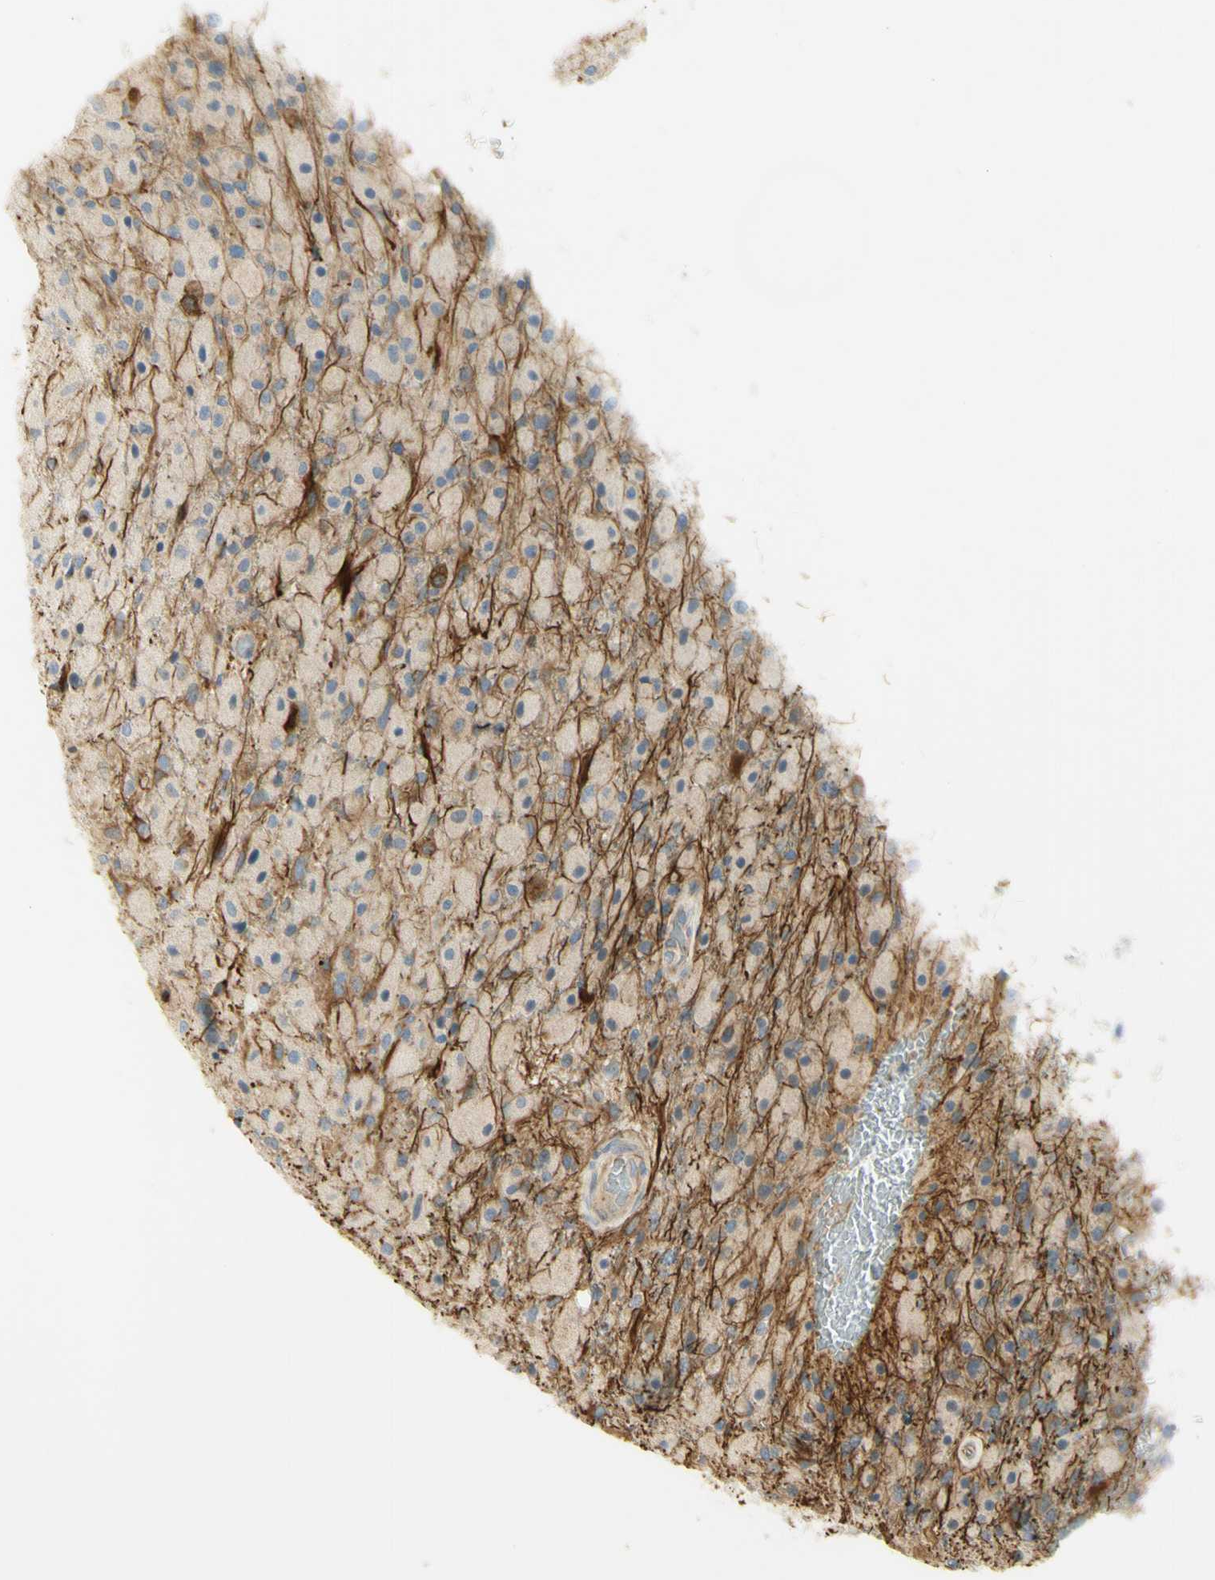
{"staining": {"intensity": "moderate", "quantity": "<25%", "location": "cytoplasmic/membranous"}, "tissue": "glioma", "cell_type": "Tumor cells", "image_type": "cancer", "snomed": [{"axis": "morphology", "description": "Normal tissue, NOS"}, {"axis": "morphology", "description": "Glioma, malignant, High grade"}, {"axis": "topography", "description": "Cerebral cortex"}], "caption": "Immunohistochemistry (IHC) of malignant glioma (high-grade) demonstrates low levels of moderate cytoplasmic/membranous positivity in approximately <25% of tumor cells.", "gene": "KIF11", "patient": {"sex": "male", "age": 77}}